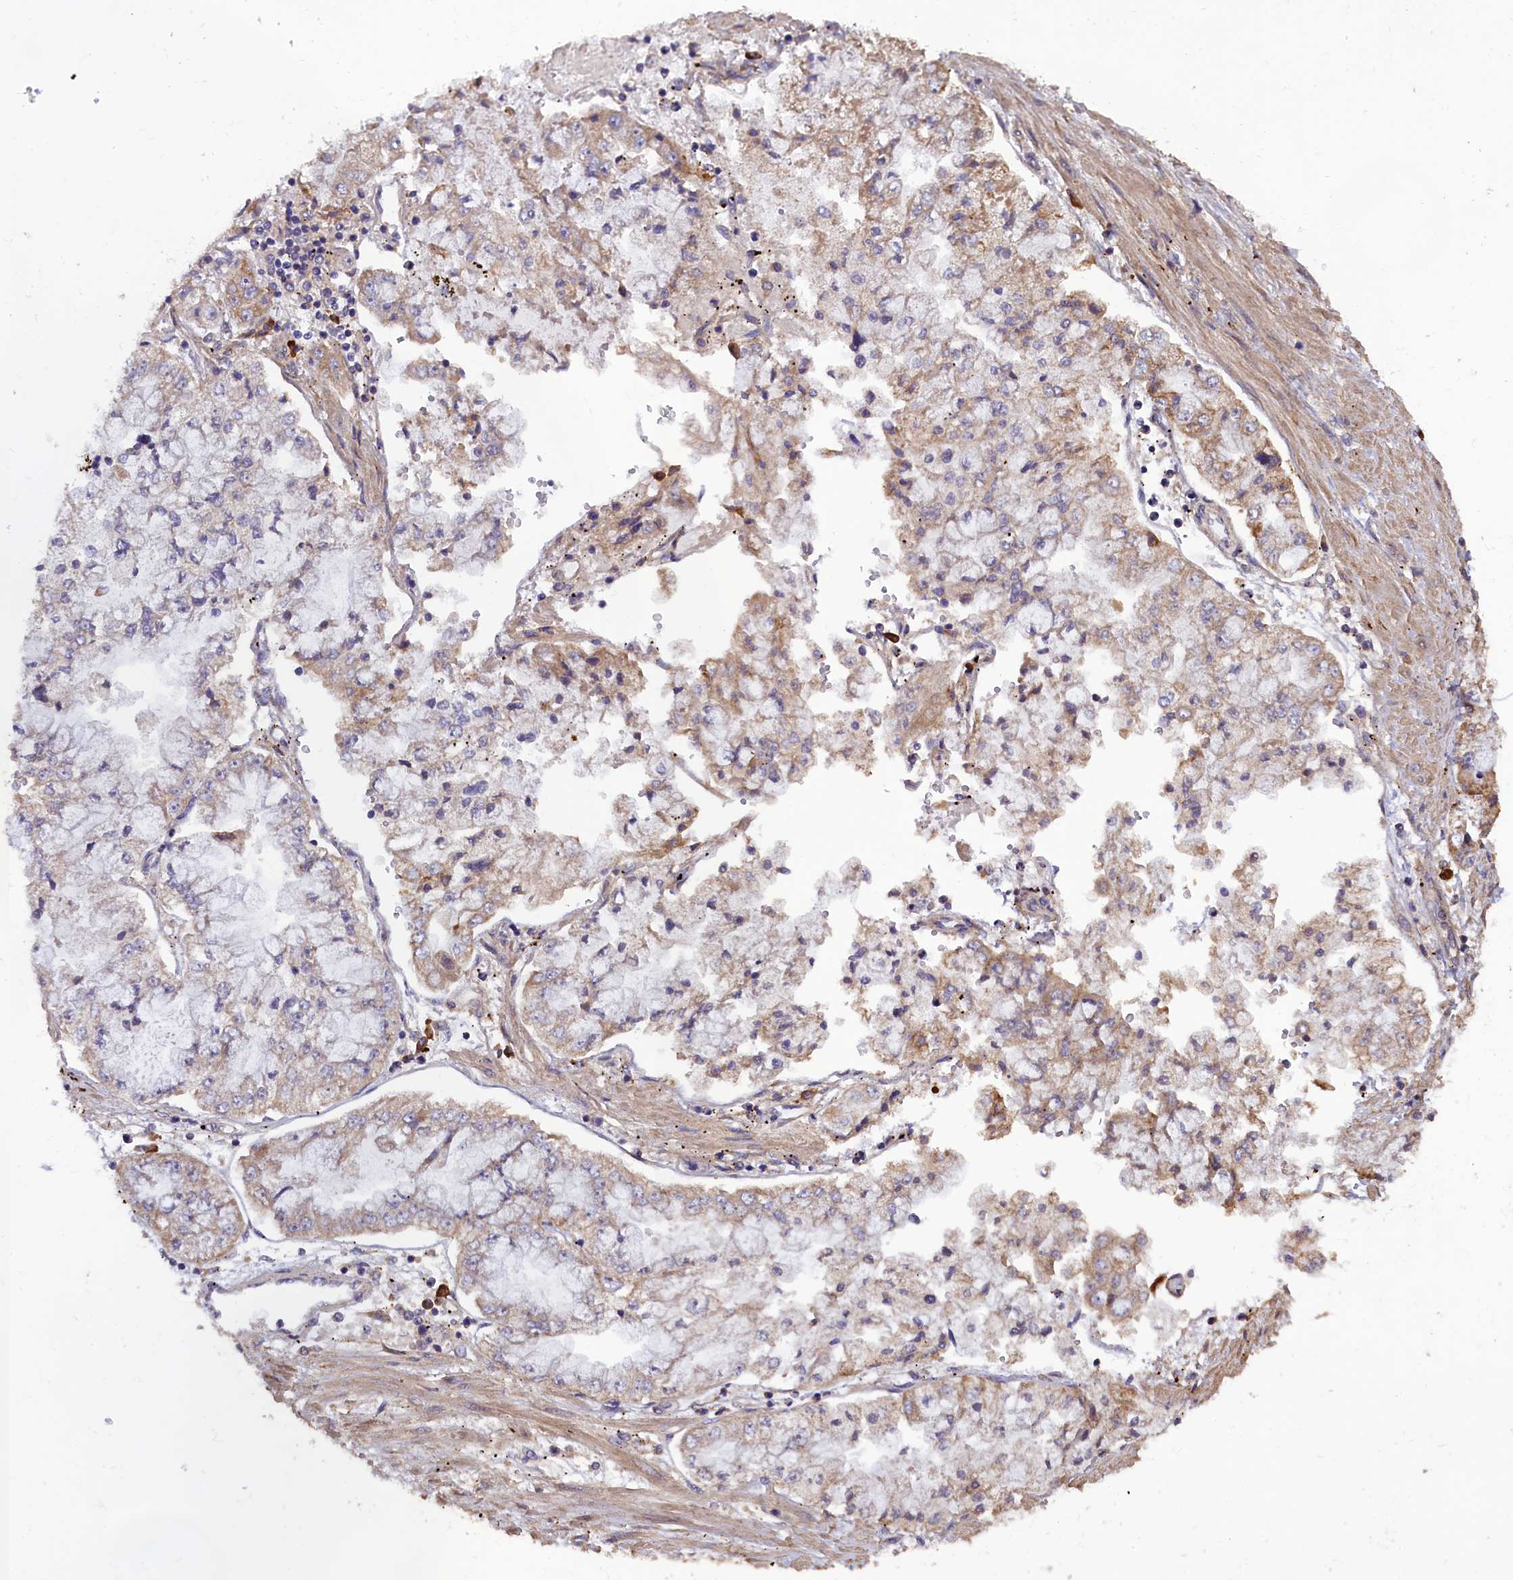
{"staining": {"intensity": "moderate", "quantity": "<25%", "location": "cytoplasmic/membranous"}, "tissue": "stomach cancer", "cell_type": "Tumor cells", "image_type": "cancer", "snomed": [{"axis": "morphology", "description": "Adenocarcinoma, NOS"}, {"axis": "topography", "description": "Stomach"}], "caption": "Tumor cells show moderate cytoplasmic/membranous expression in about <25% of cells in stomach adenocarcinoma. (IHC, brightfield microscopy, high magnification).", "gene": "ENKD1", "patient": {"sex": "male", "age": 76}}